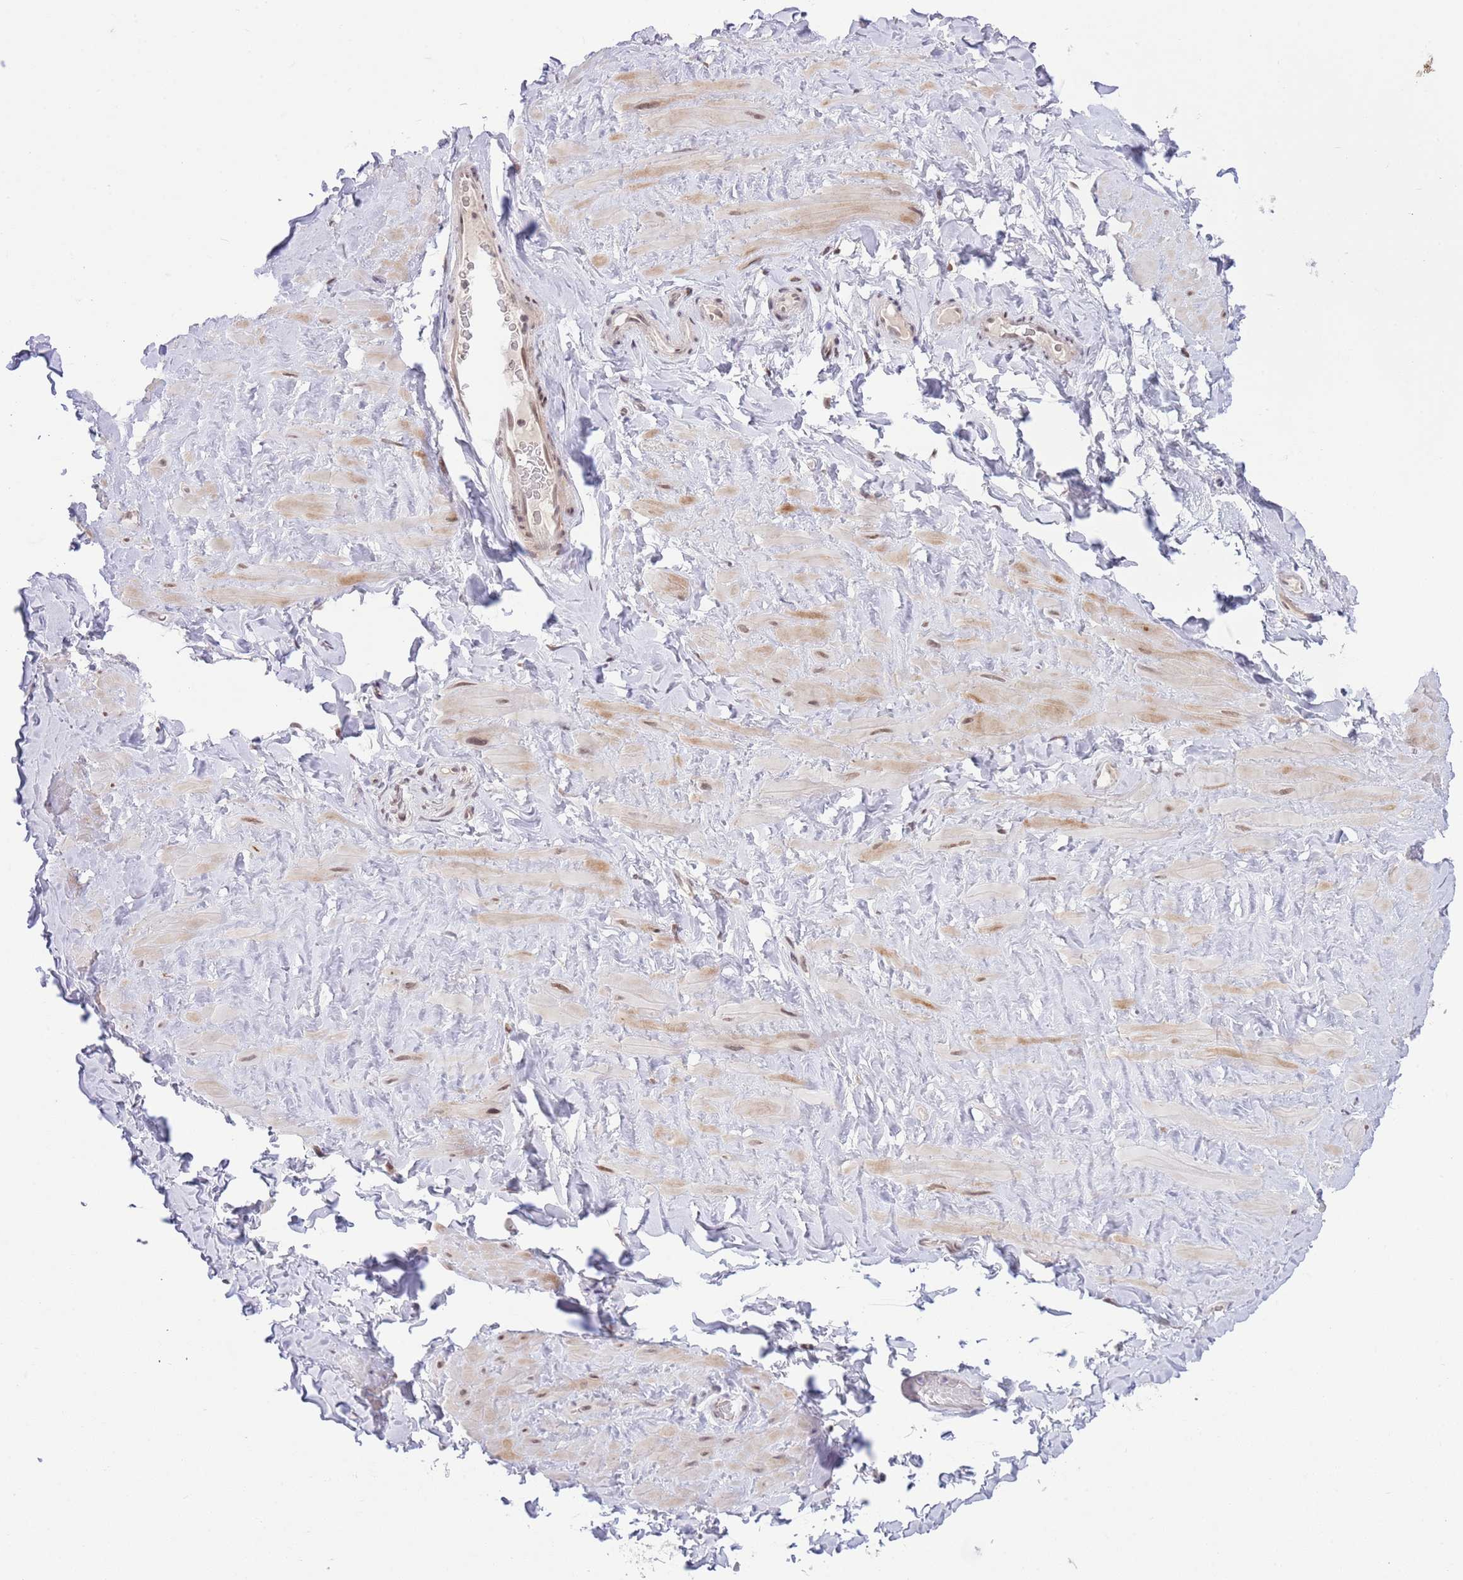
{"staining": {"intensity": "negative", "quantity": "none", "location": "none"}, "tissue": "soft tissue", "cell_type": "Fibroblasts", "image_type": "normal", "snomed": [{"axis": "morphology", "description": "Normal tissue, NOS"}, {"axis": "topography", "description": "Soft tissue"}, {"axis": "topography", "description": "Vascular tissue"}], "caption": "Human soft tissue stained for a protein using immunohistochemistry shows no staining in fibroblasts.", "gene": "RFX1", "patient": {"sex": "male", "age": 41}}